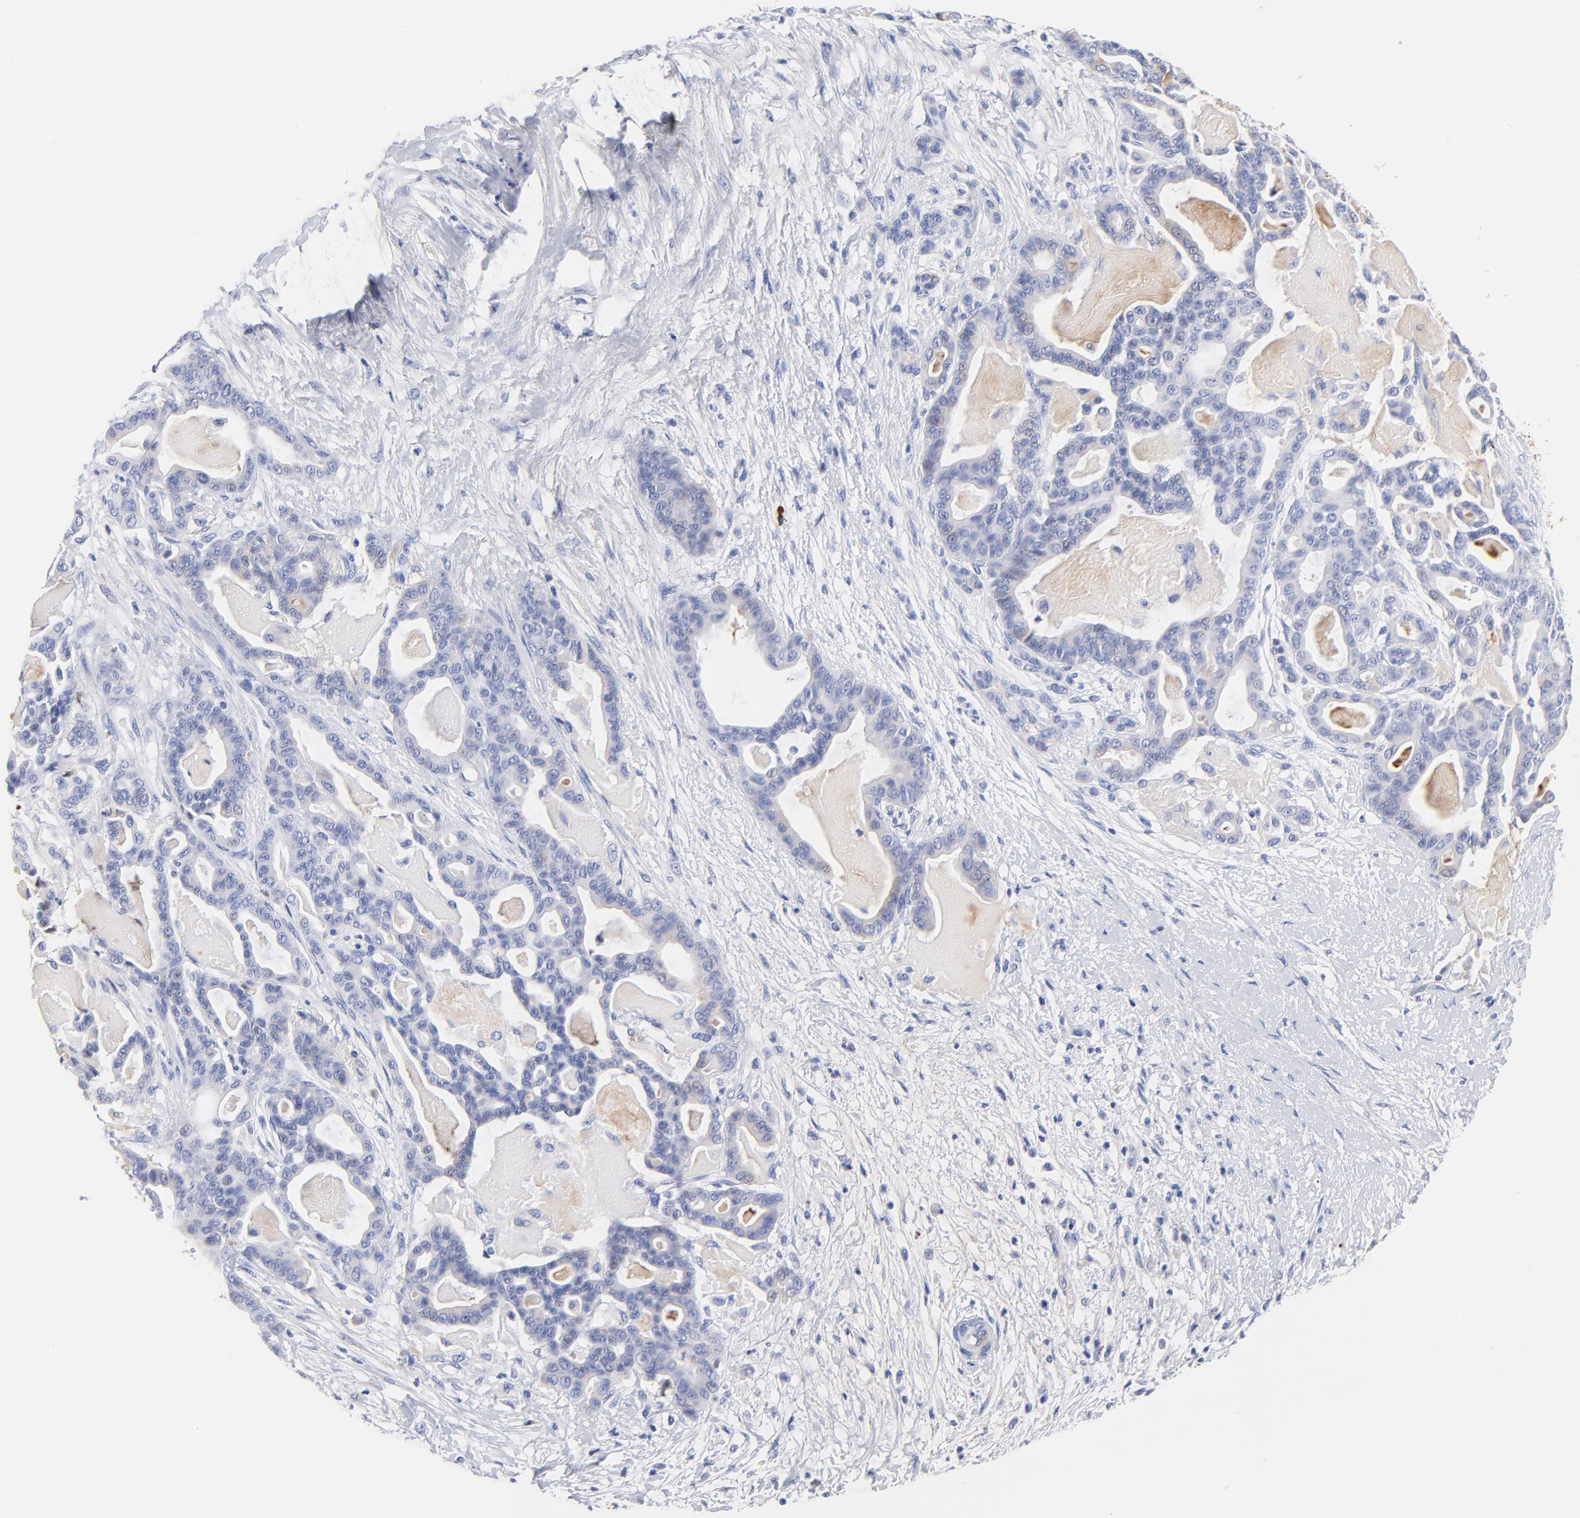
{"staining": {"intensity": "weak", "quantity": "<25%", "location": "cytoplasmic/membranous"}, "tissue": "pancreatic cancer", "cell_type": "Tumor cells", "image_type": "cancer", "snomed": [{"axis": "morphology", "description": "Adenocarcinoma, NOS"}, {"axis": "topography", "description": "Pancreas"}], "caption": "Immunohistochemistry photomicrograph of human pancreatic cancer stained for a protein (brown), which shows no expression in tumor cells. (Brightfield microscopy of DAB IHC at high magnification).", "gene": "IGLV3-10", "patient": {"sex": "male", "age": 63}}